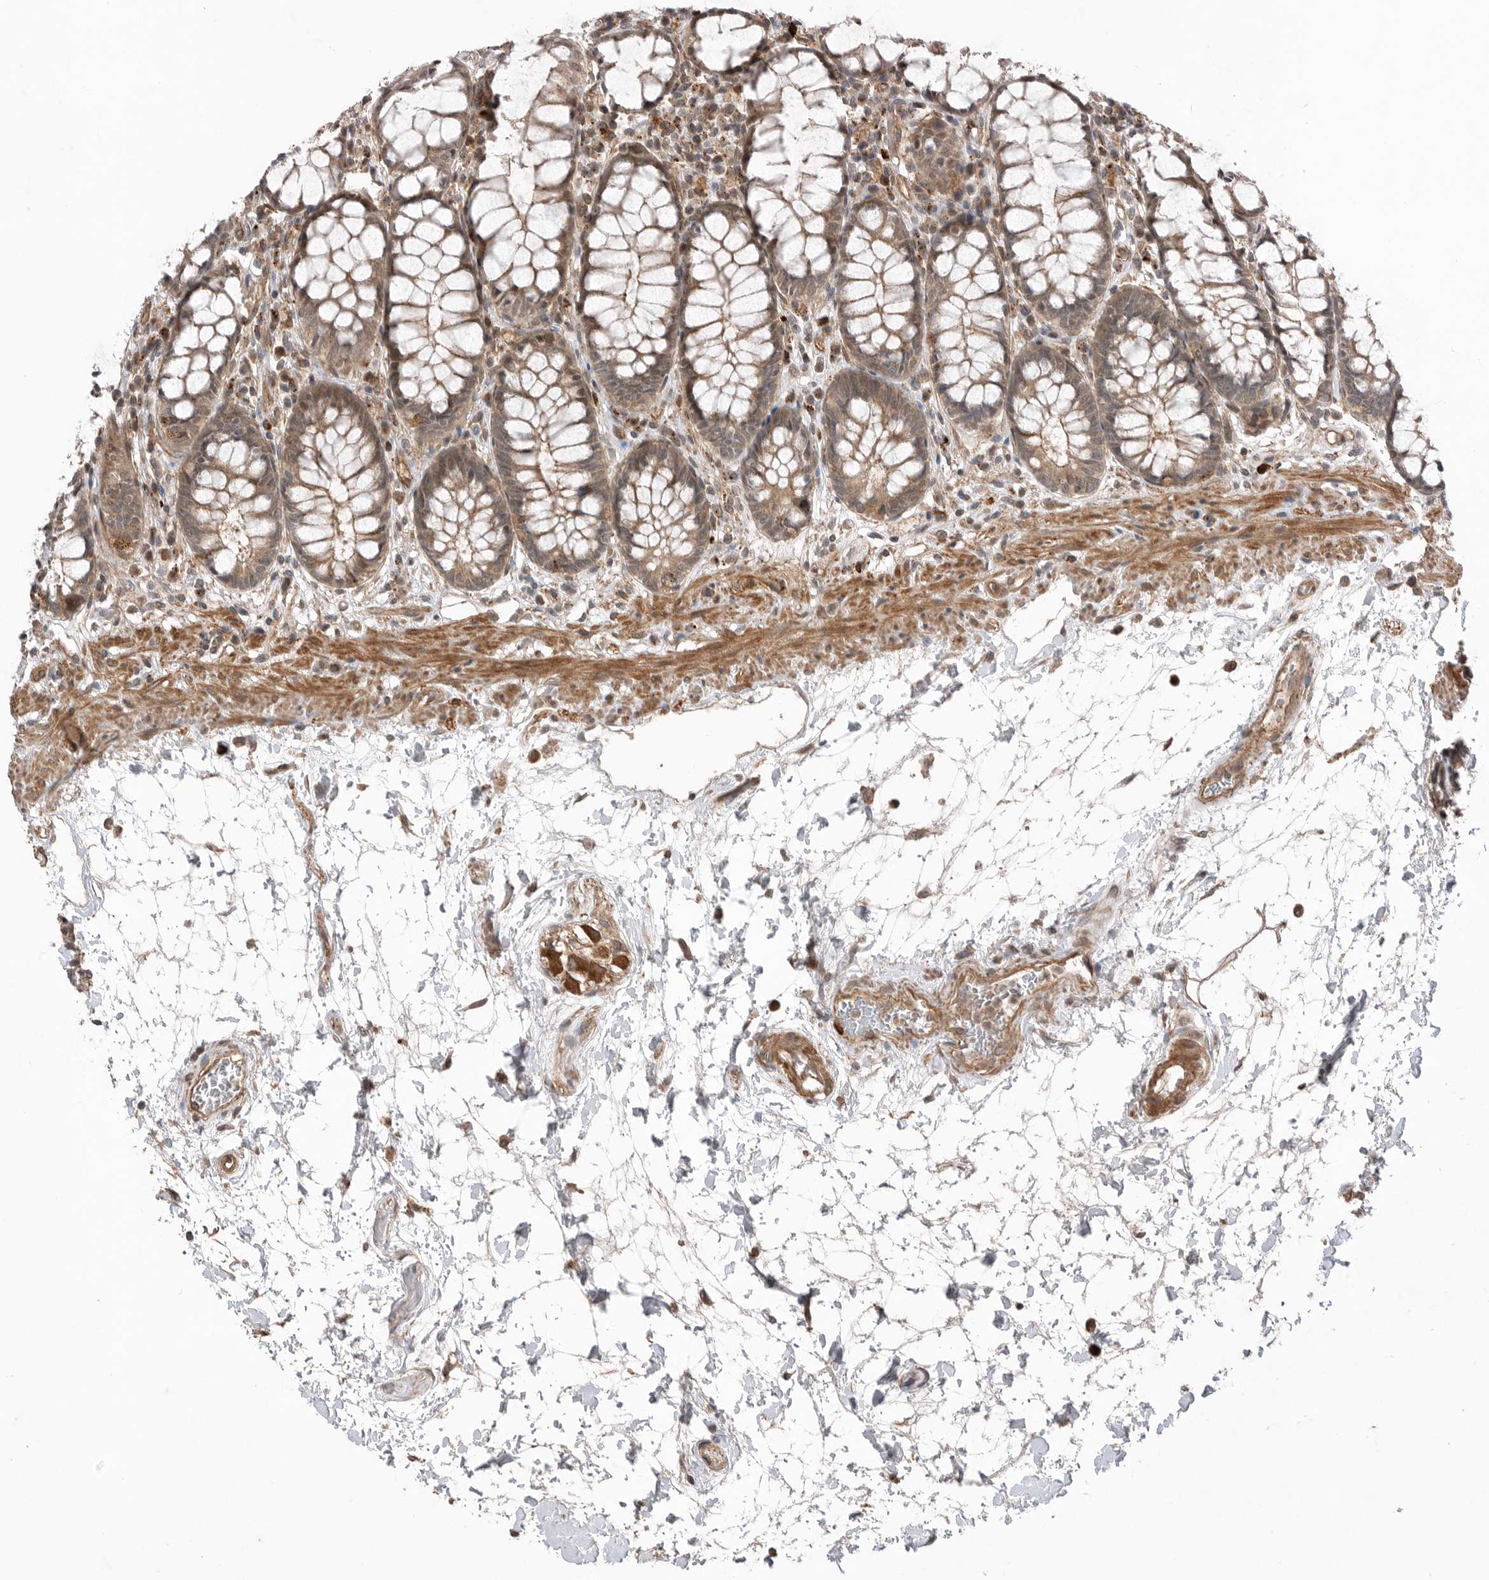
{"staining": {"intensity": "weak", "quantity": ">75%", "location": "cytoplasmic/membranous"}, "tissue": "rectum", "cell_type": "Glandular cells", "image_type": "normal", "snomed": [{"axis": "morphology", "description": "Normal tissue, NOS"}, {"axis": "topography", "description": "Rectum"}], "caption": "Immunohistochemistry (IHC) histopathology image of benign rectum: rectum stained using IHC displays low levels of weak protein expression localized specifically in the cytoplasmic/membranous of glandular cells, appearing as a cytoplasmic/membranous brown color.", "gene": "PEAK1", "patient": {"sex": "male", "age": 64}}